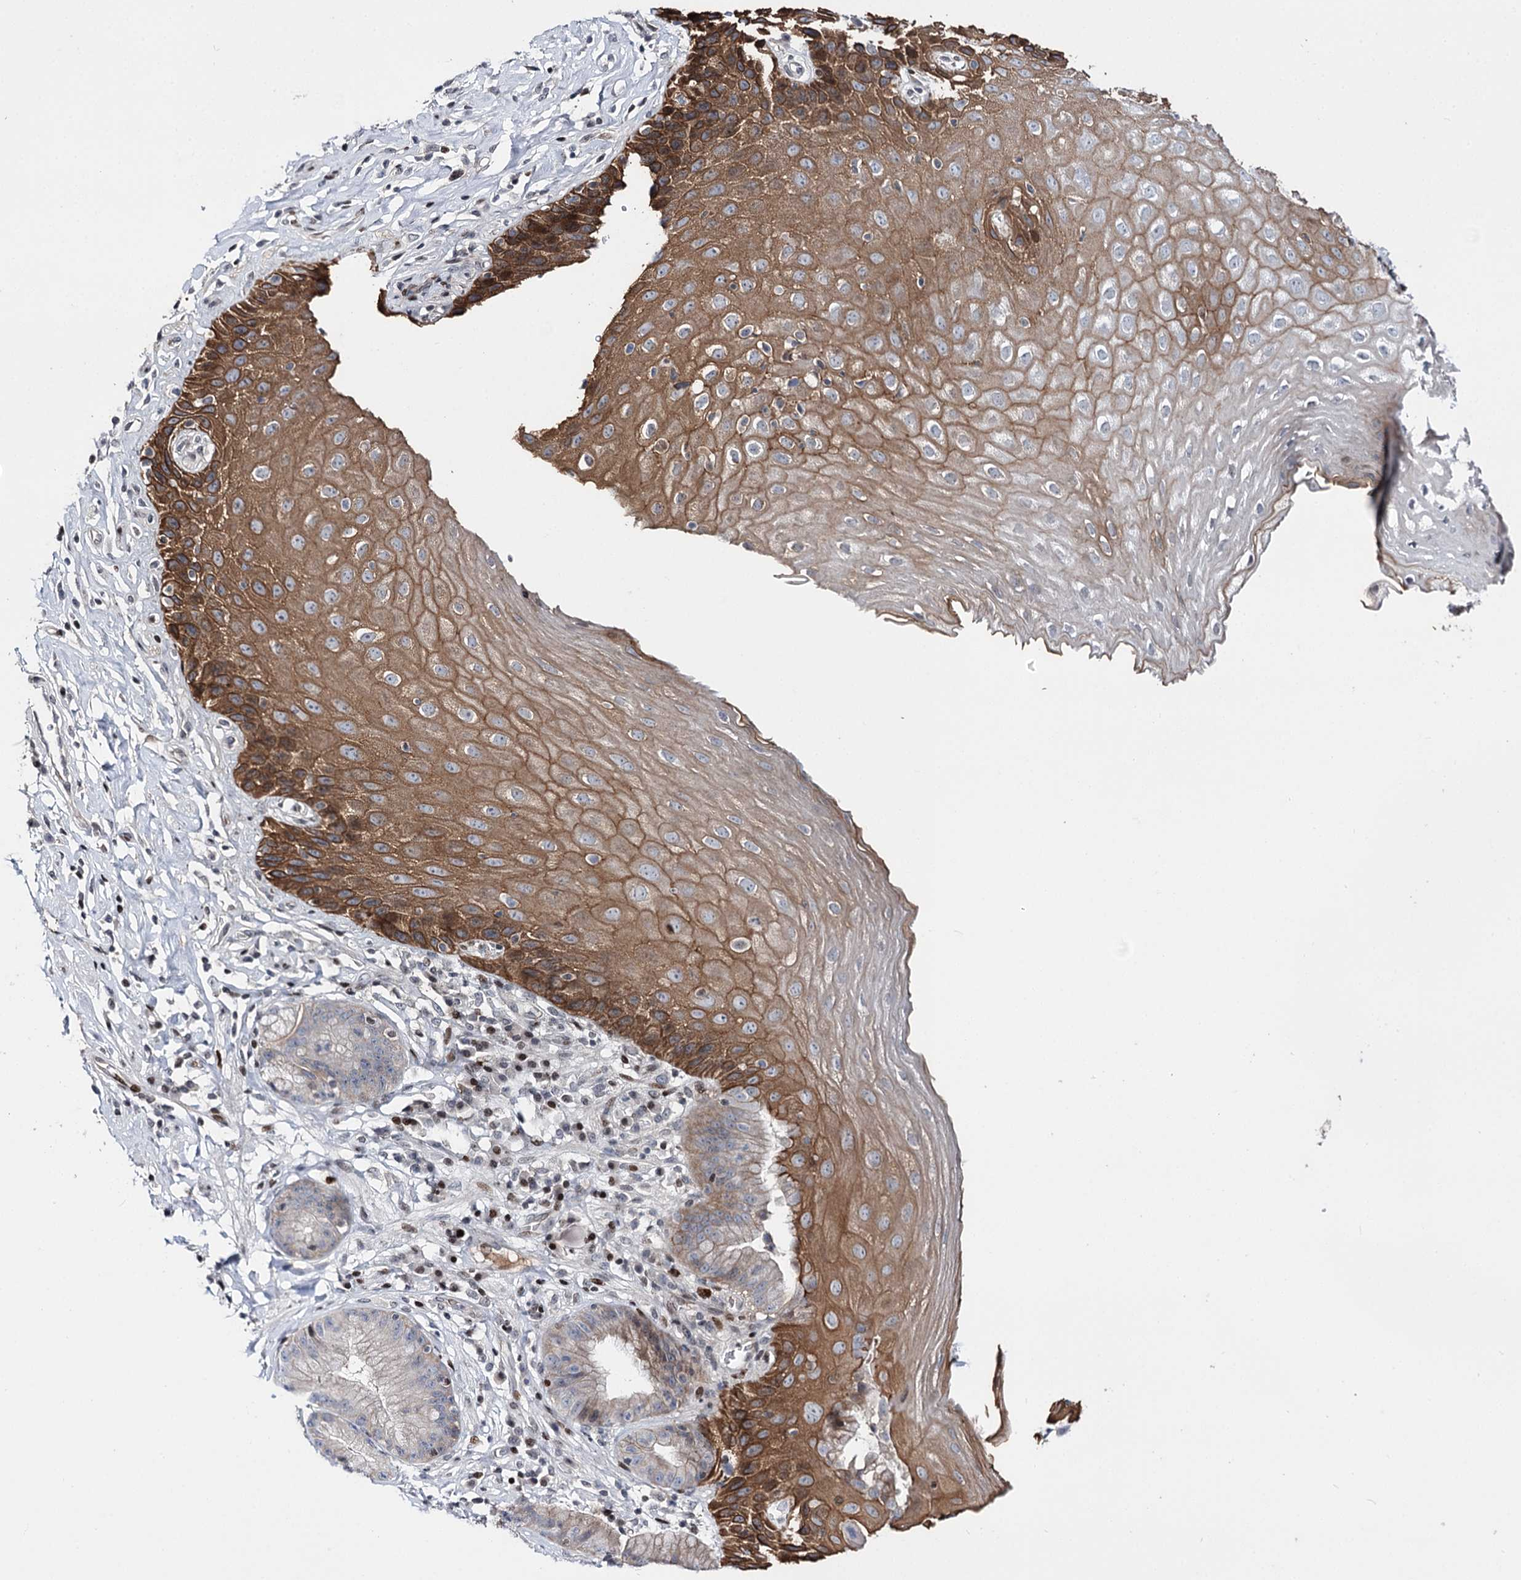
{"staining": {"intensity": "strong", "quantity": ">75%", "location": "cytoplasmic/membranous"}, "tissue": "esophagus", "cell_type": "Squamous epithelial cells", "image_type": "normal", "snomed": [{"axis": "morphology", "description": "Normal tissue, NOS"}, {"axis": "topography", "description": "Esophagus"}], "caption": "The image displays staining of benign esophagus, revealing strong cytoplasmic/membranous protein expression (brown color) within squamous epithelial cells.", "gene": "ITFG2", "patient": {"sex": "female", "age": 61}}